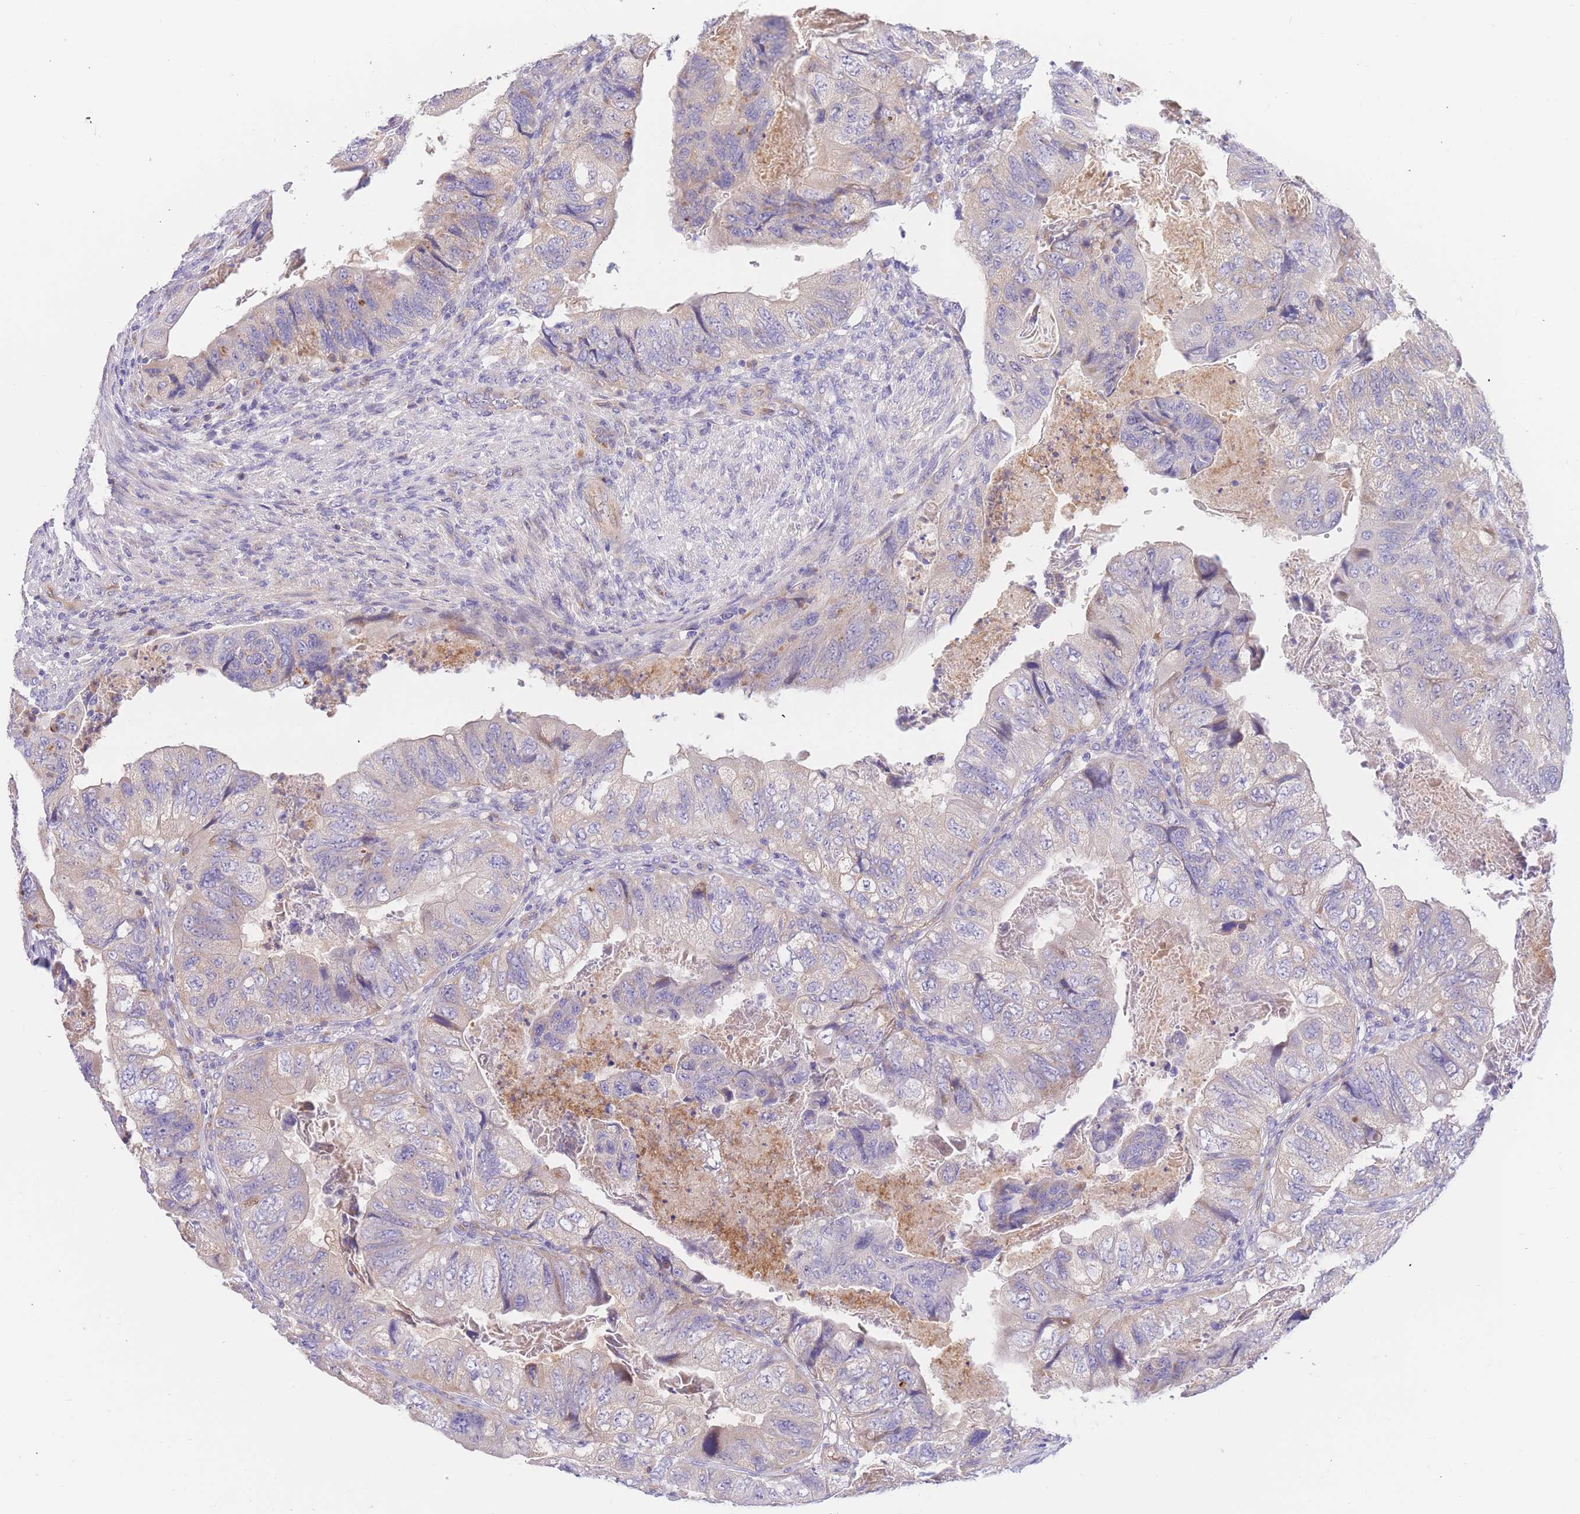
{"staining": {"intensity": "negative", "quantity": "none", "location": "none"}, "tissue": "colorectal cancer", "cell_type": "Tumor cells", "image_type": "cancer", "snomed": [{"axis": "morphology", "description": "Adenocarcinoma, NOS"}, {"axis": "topography", "description": "Rectum"}], "caption": "Protein analysis of colorectal cancer displays no significant expression in tumor cells. Brightfield microscopy of immunohistochemistry stained with DAB (brown) and hematoxylin (blue), captured at high magnification.", "gene": "SULT1A1", "patient": {"sex": "male", "age": 63}}